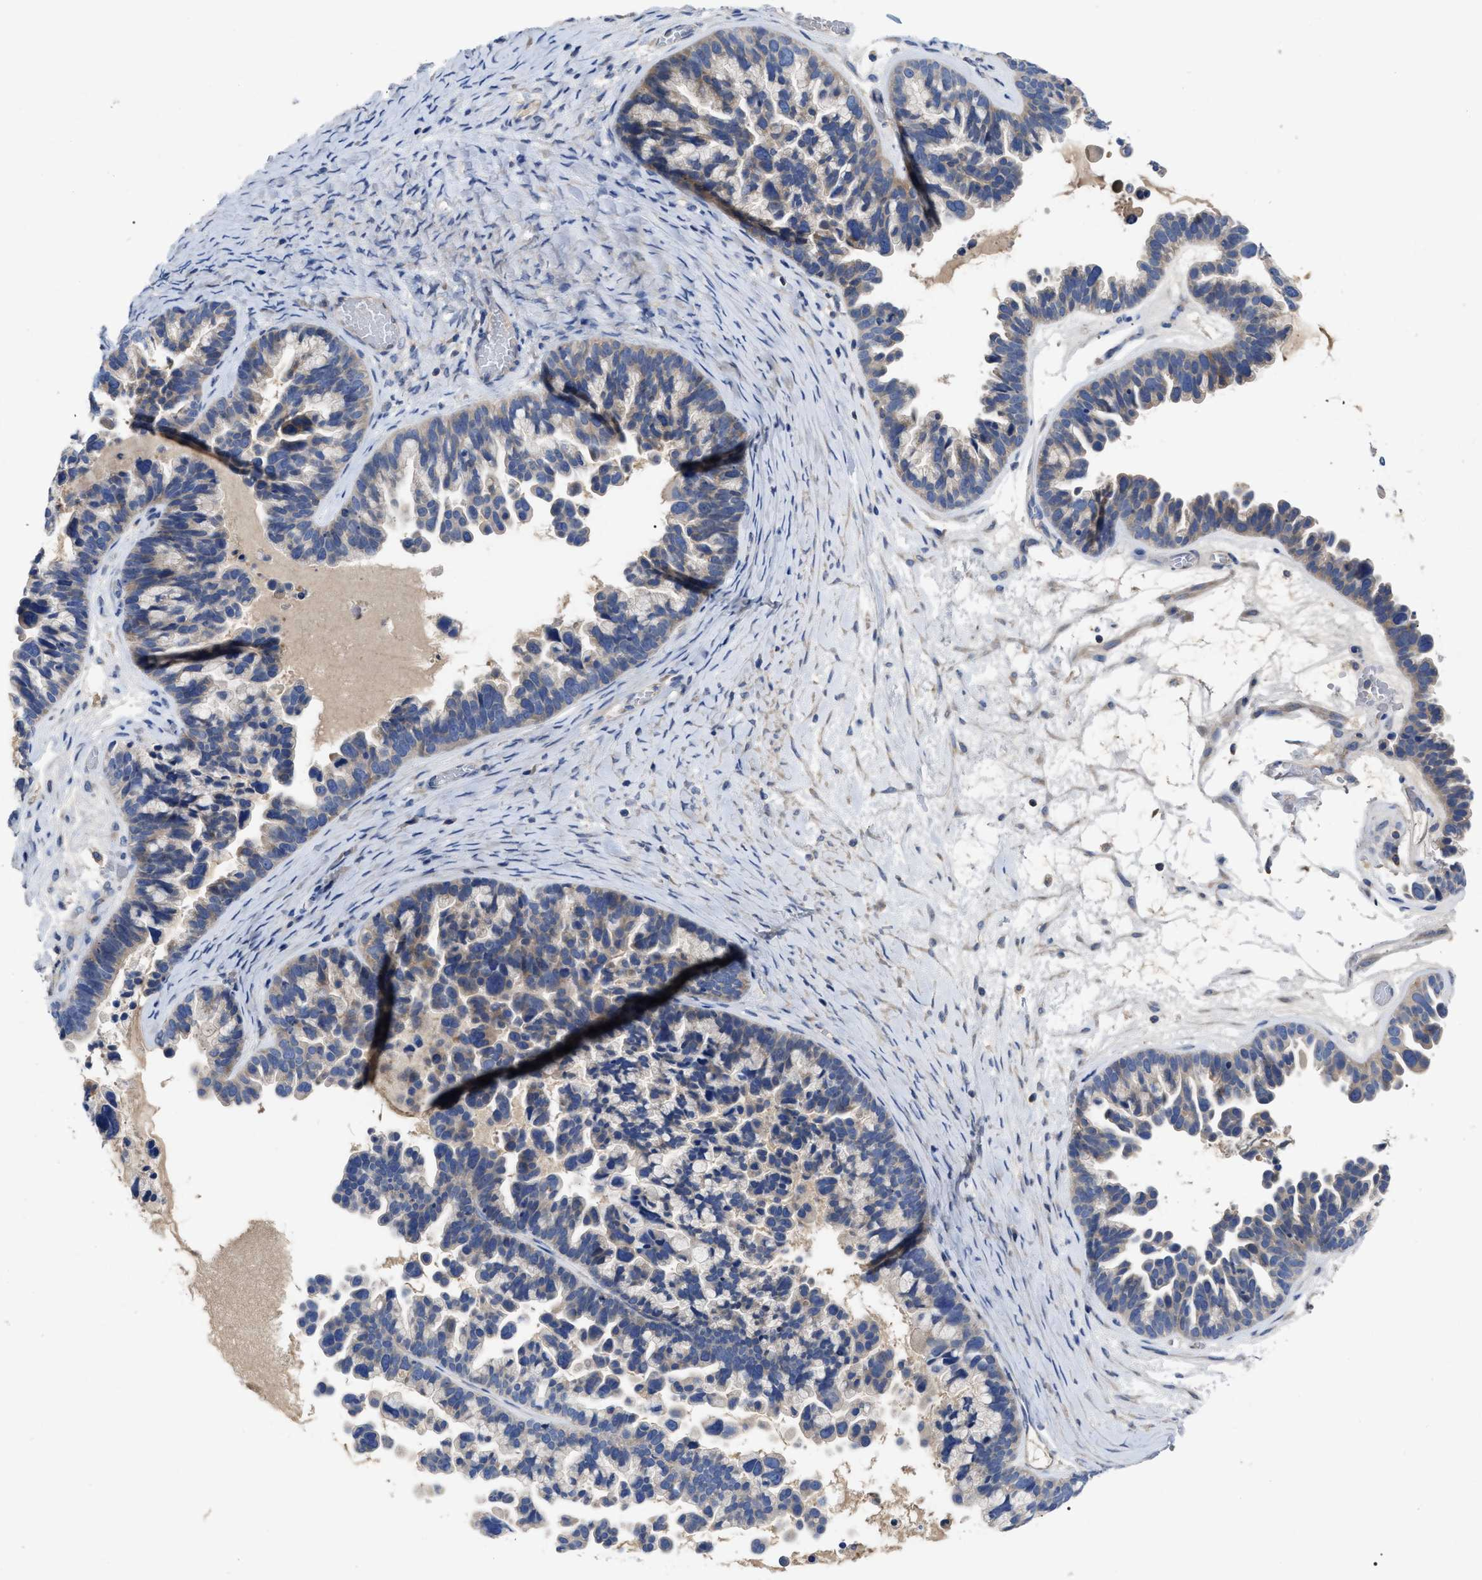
{"staining": {"intensity": "weak", "quantity": "<25%", "location": "cytoplasmic/membranous"}, "tissue": "ovarian cancer", "cell_type": "Tumor cells", "image_type": "cancer", "snomed": [{"axis": "morphology", "description": "Cystadenocarcinoma, serous, NOS"}, {"axis": "topography", "description": "Ovary"}], "caption": "A high-resolution photomicrograph shows IHC staining of serous cystadenocarcinoma (ovarian), which shows no significant staining in tumor cells.", "gene": "RAP1GDS1", "patient": {"sex": "female", "age": 56}}